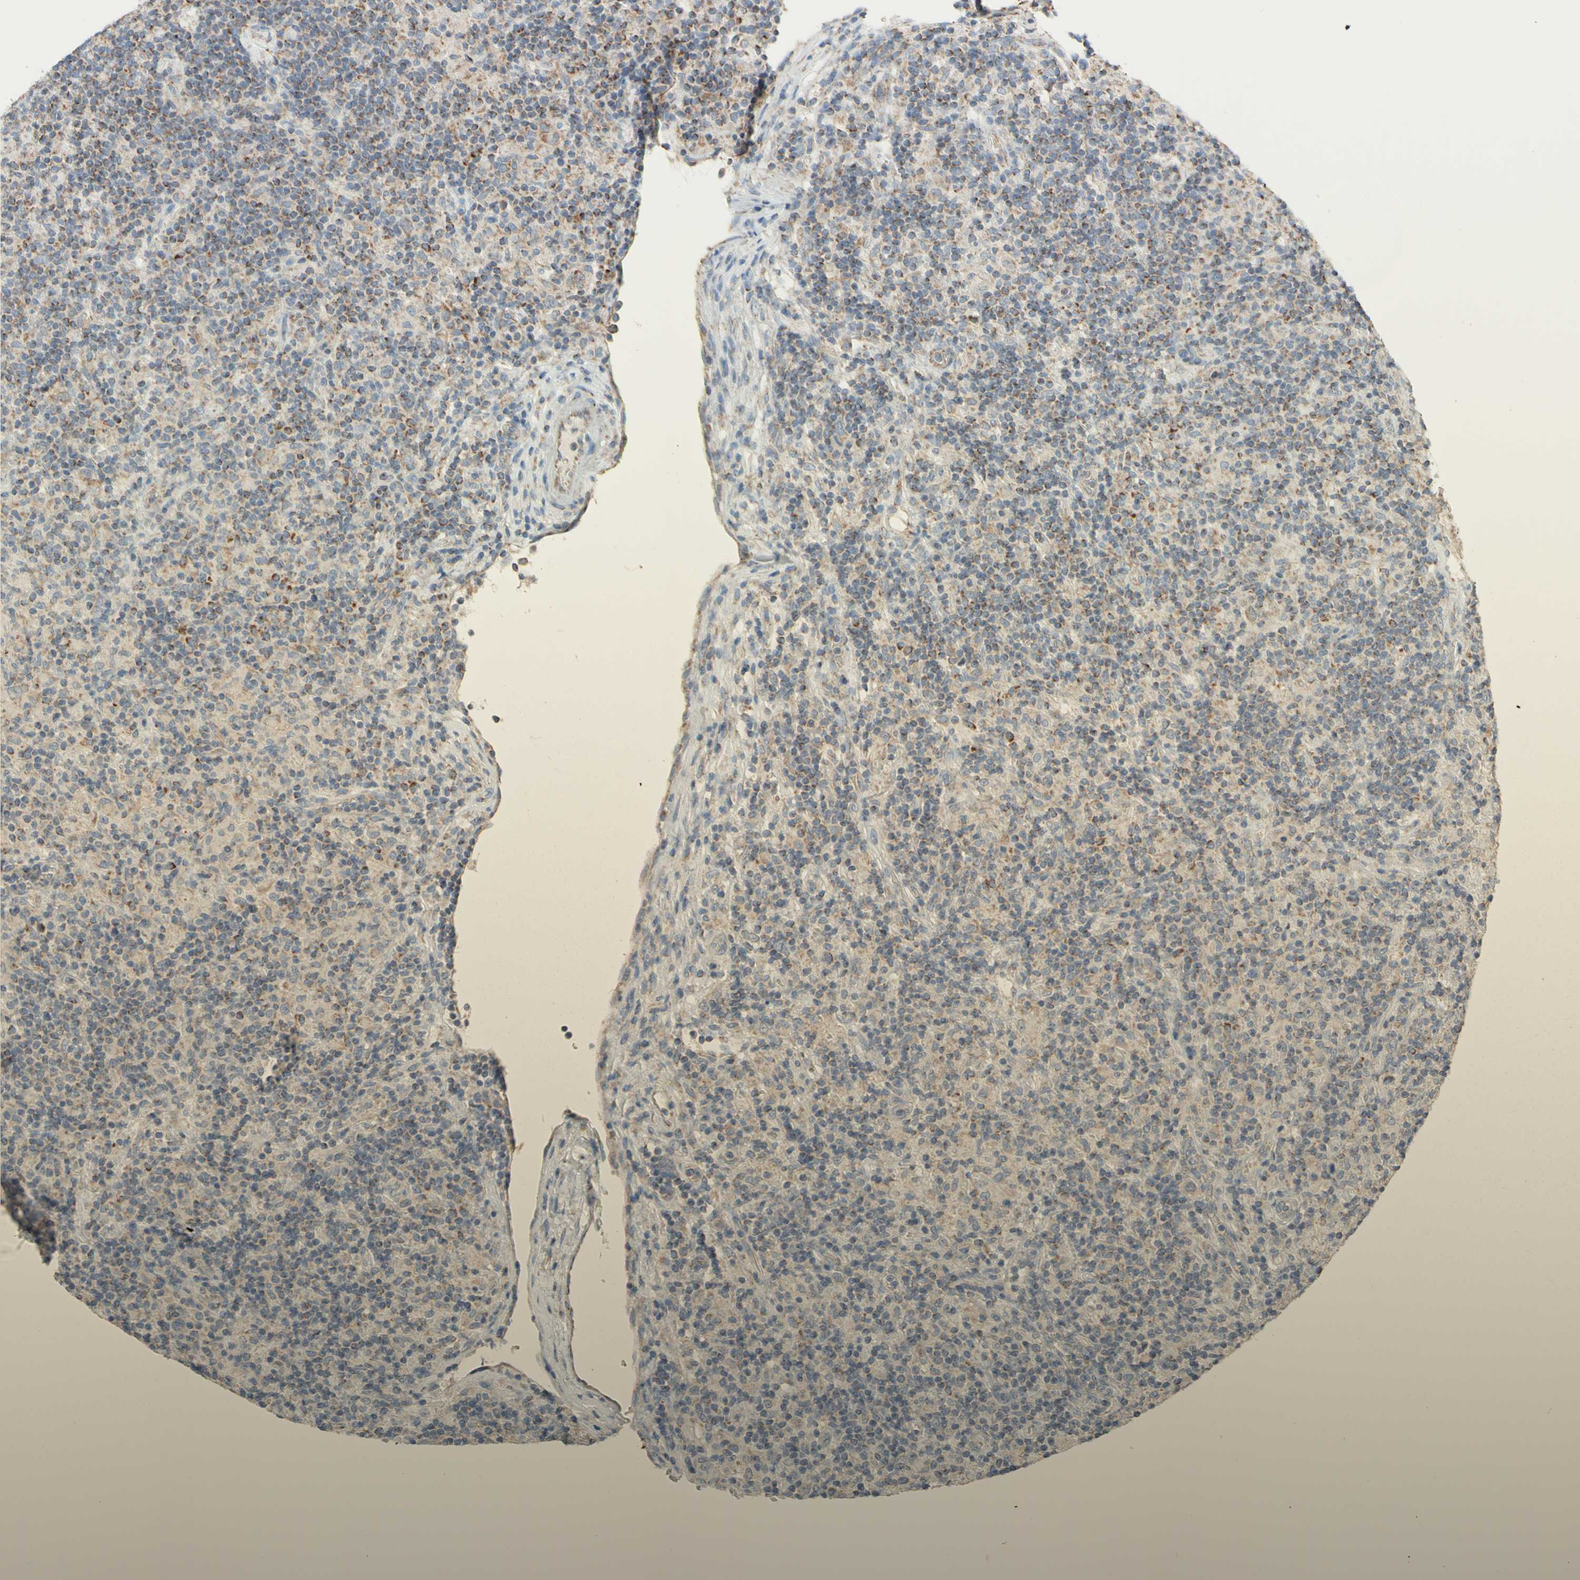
{"staining": {"intensity": "moderate", "quantity": "<25%", "location": "cytoplasmic/membranous"}, "tissue": "lymphoma", "cell_type": "Tumor cells", "image_type": "cancer", "snomed": [{"axis": "morphology", "description": "Hodgkin's disease, NOS"}, {"axis": "topography", "description": "Lymph node"}], "caption": "Moderate cytoplasmic/membranous expression is present in approximately <25% of tumor cells in lymphoma. The staining was performed using DAB to visualize the protein expression in brown, while the nuclei were stained in blue with hematoxylin (Magnification: 20x).", "gene": "ARMC10", "patient": {"sex": "male", "age": 70}}